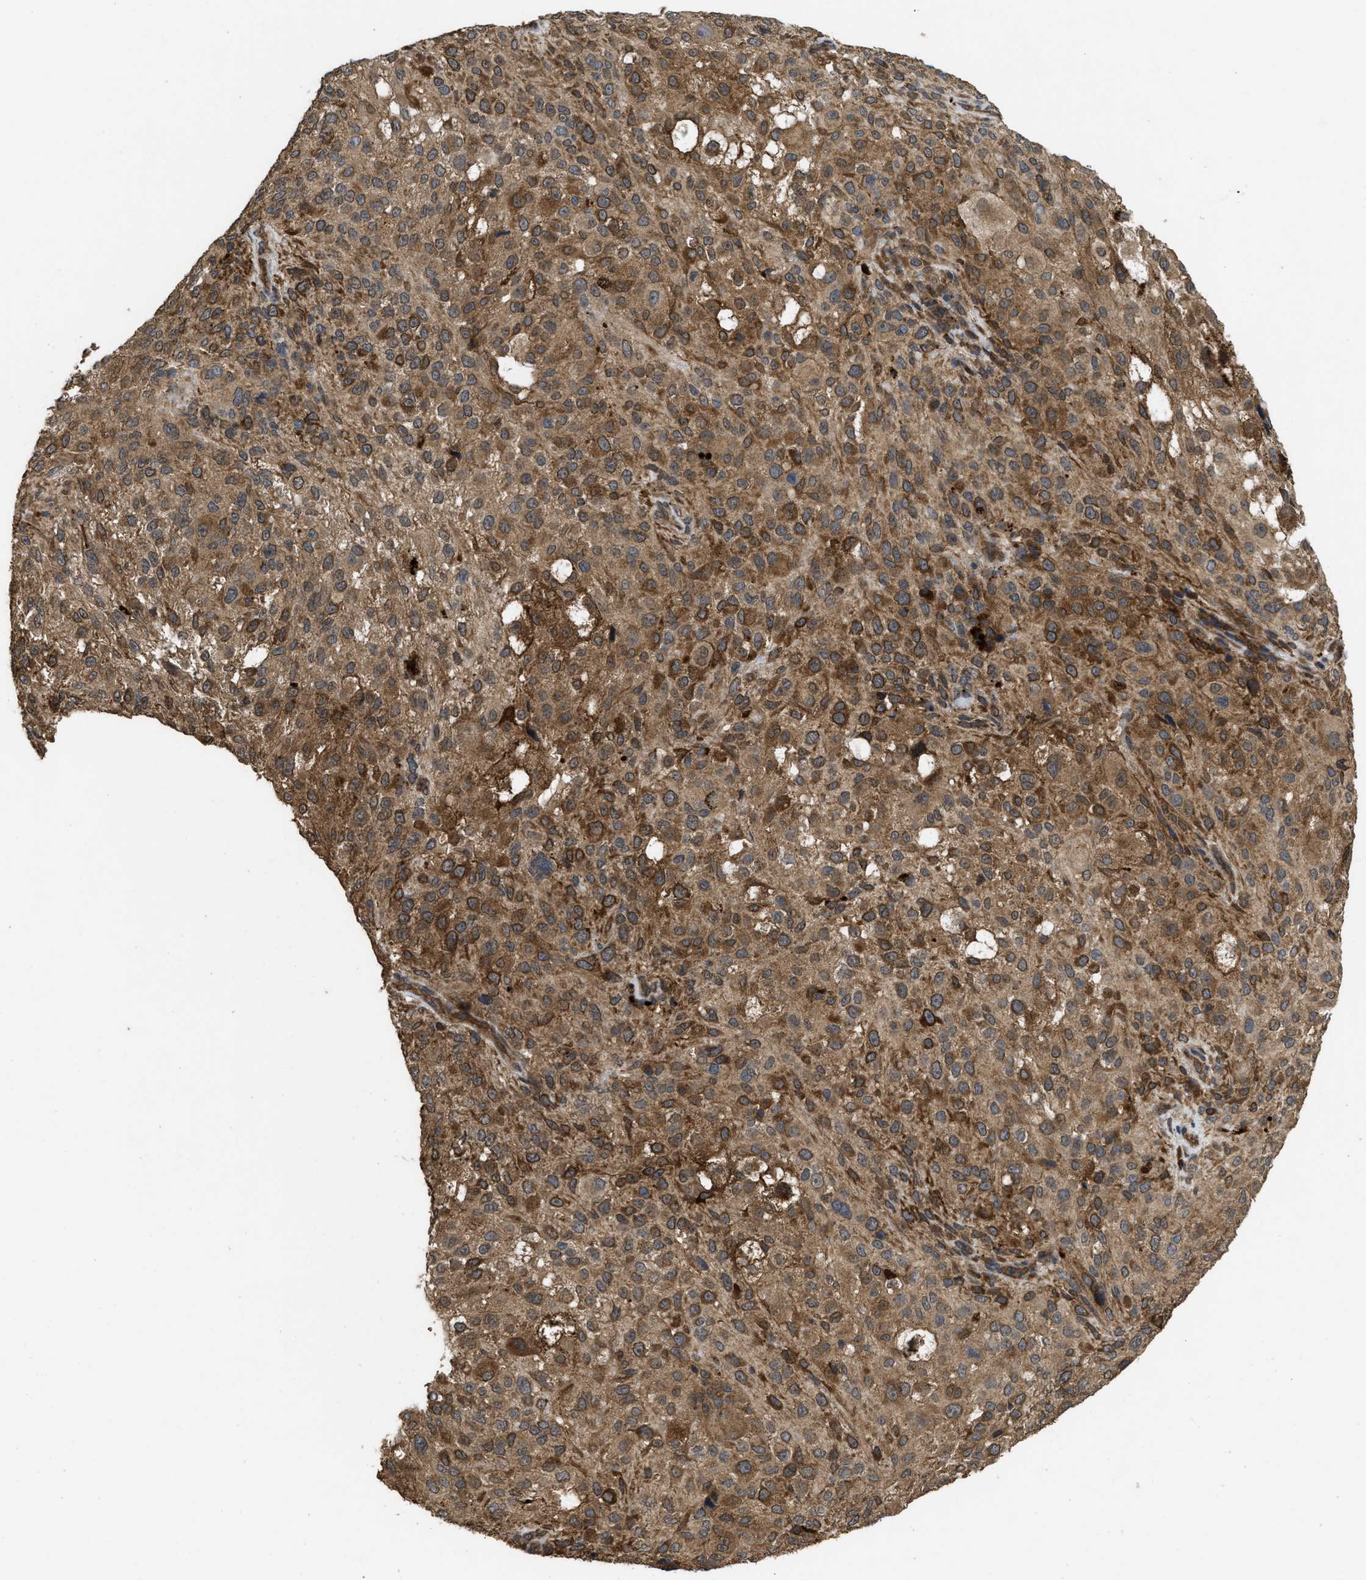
{"staining": {"intensity": "strong", "quantity": ">75%", "location": "cytoplasmic/membranous"}, "tissue": "melanoma", "cell_type": "Tumor cells", "image_type": "cancer", "snomed": [{"axis": "morphology", "description": "Necrosis, NOS"}, {"axis": "morphology", "description": "Malignant melanoma, NOS"}, {"axis": "topography", "description": "Skin"}], "caption": "Protein staining by immunohistochemistry (IHC) shows strong cytoplasmic/membranous expression in approximately >75% of tumor cells in malignant melanoma.", "gene": "FZD6", "patient": {"sex": "female", "age": 87}}